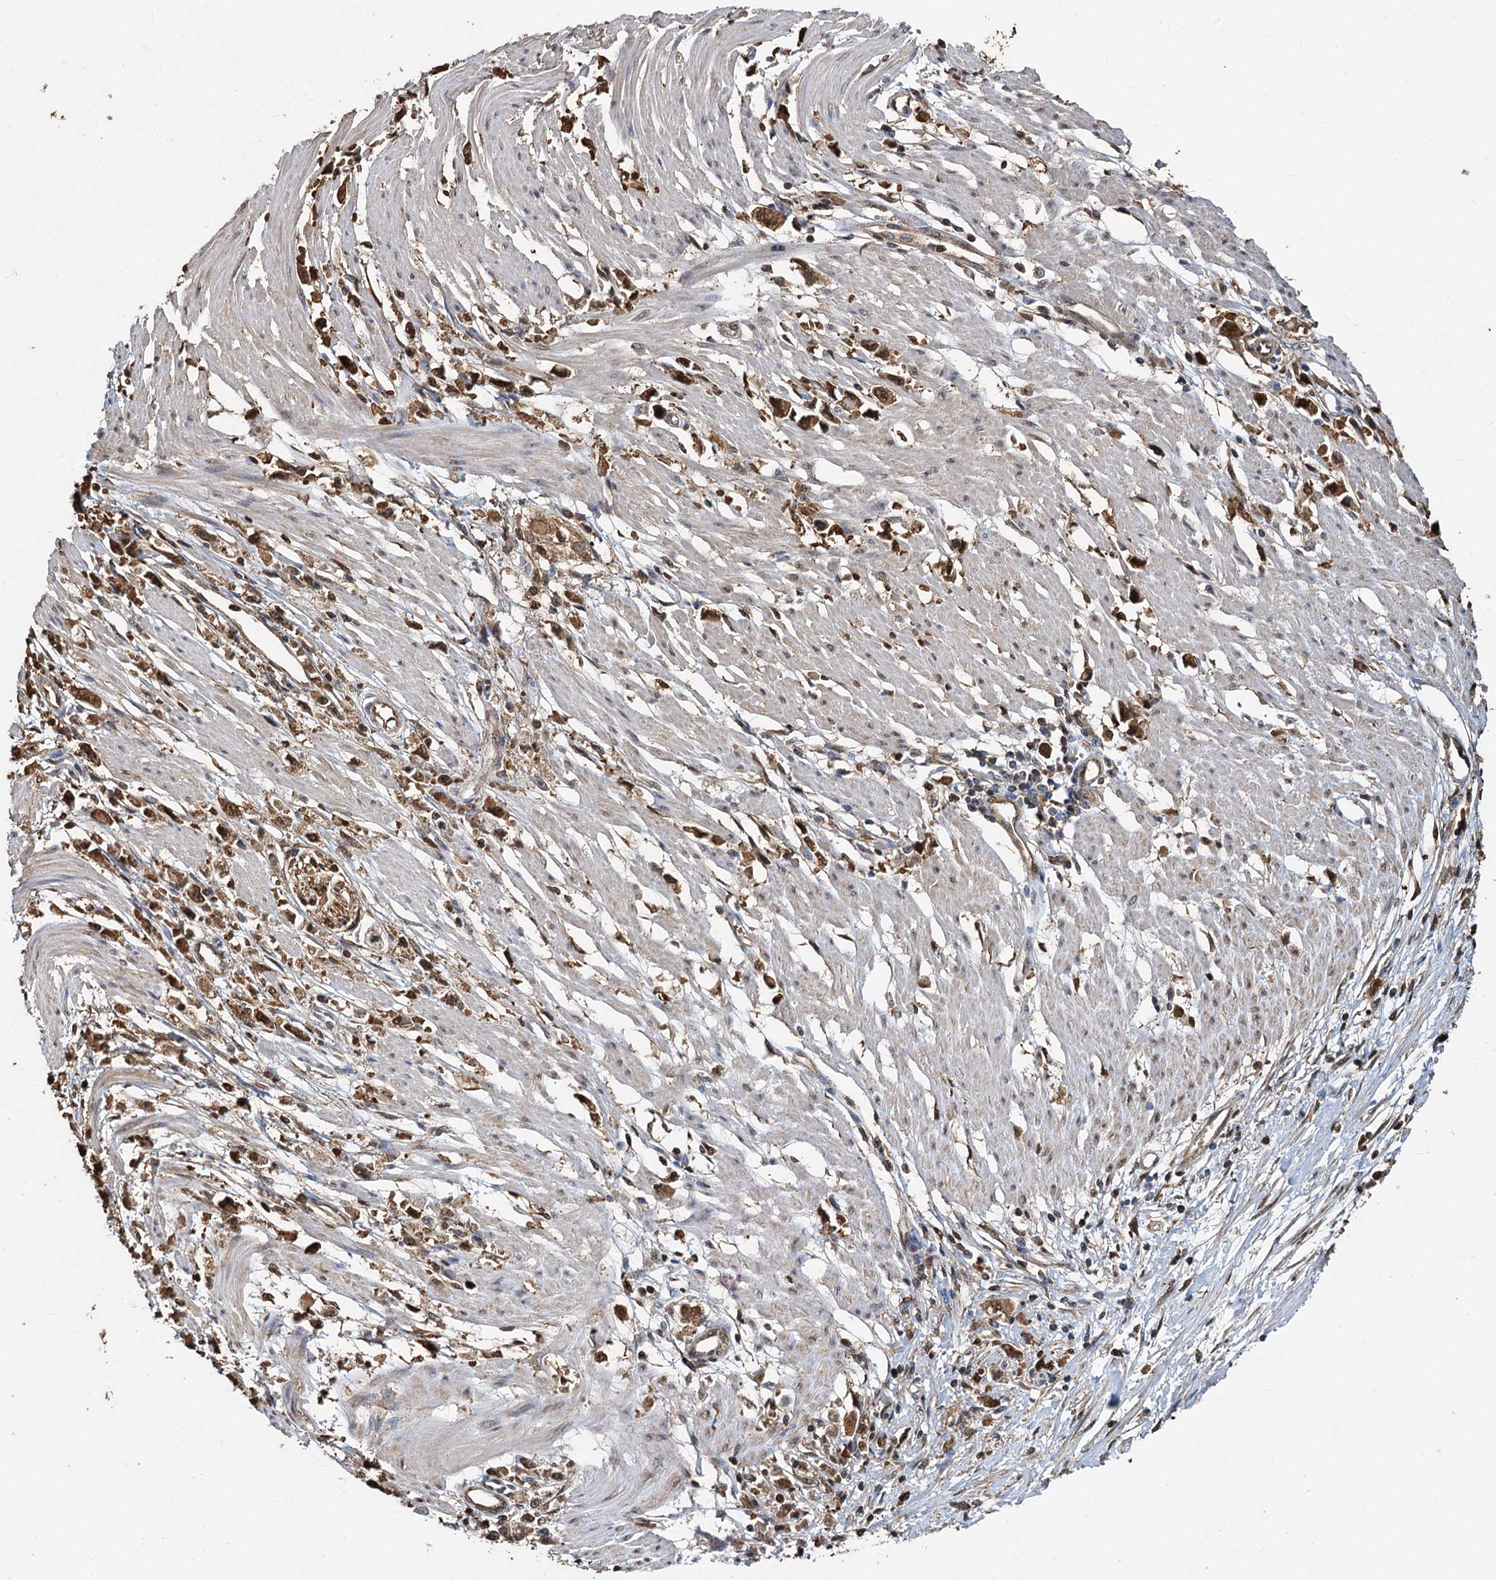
{"staining": {"intensity": "moderate", "quantity": ">75%", "location": "cytoplasmic/membranous,nuclear"}, "tissue": "stomach cancer", "cell_type": "Tumor cells", "image_type": "cancer", "snomed": [{"axis": "morphology", "description": "Adenocarcinoma, NOS"}, {"axis": "topography", "description": "Stomach"}], "caption": "A brown stain labels moderate cytoplasmic/membranous and nuclear staining of a protein in human stomach cancer tumor cells. Ihc stains the protein in brown and the nuclei are stained blue.", "gene": "S100A6", "patient": {"sex": "female", "age": 59}}